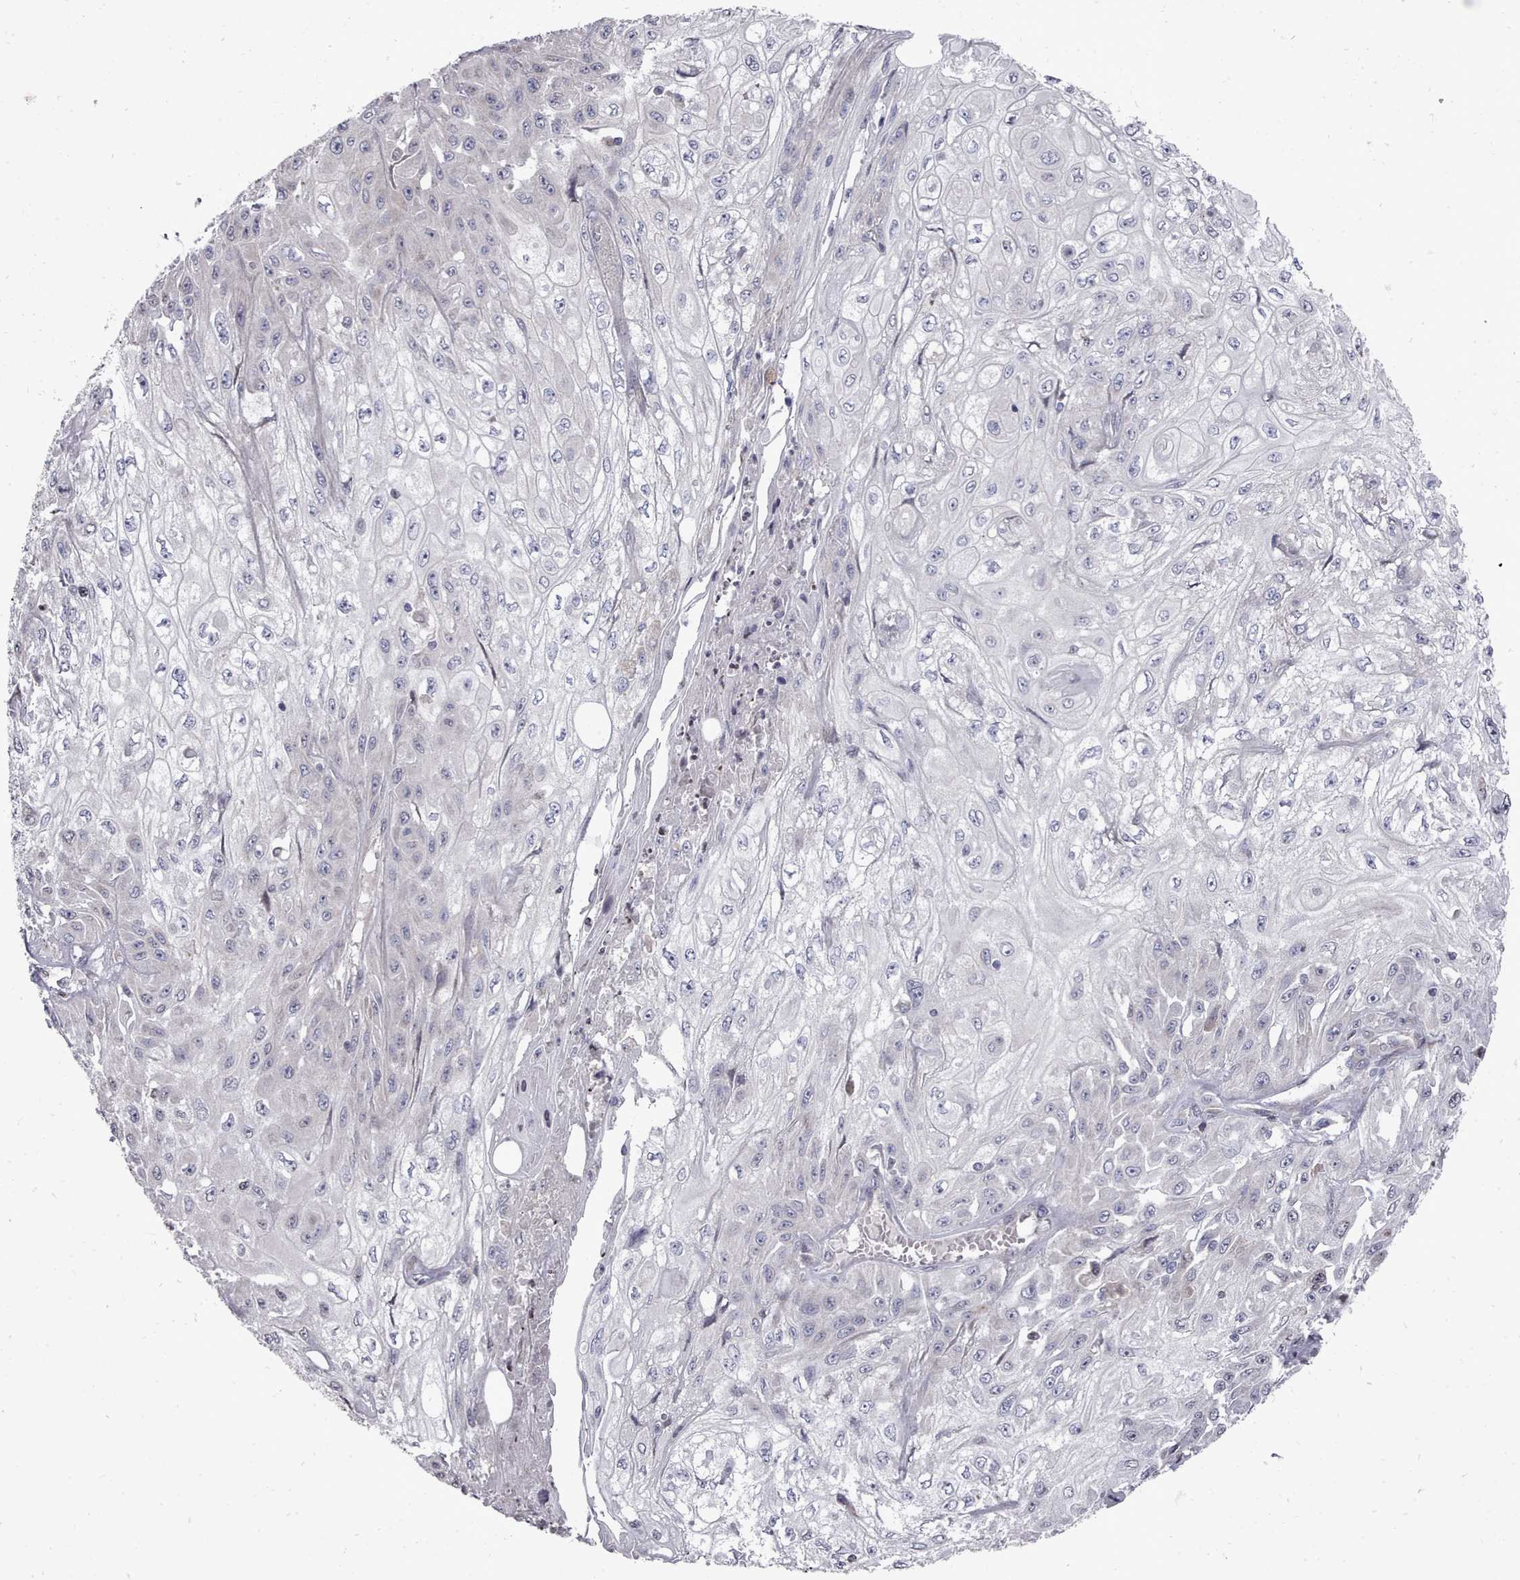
{"staining": {"intensity": "negative", "quantity": "none", "location": "none"}, "tissue": "skin cancer", "cell_type": "Tumor cells", "image_type": "cancer", "snomed": [{"axis": "morphology", "description": "Squamous cell carcinoma, NOS"}, {"axis": "morphology", "description": "Squamous cell carcinoma, metastatic, NOS"}, {"axis": "topography", "description": "Skin"}, {"axis": "topography", "description": "Lymph node"}], "caption": "An image of human skin cancer (squamous cell carcinoma) is negative for staining in tumor cells.", "gene": "ACKR3", "patient": {"sex": "male", "age": 75}}